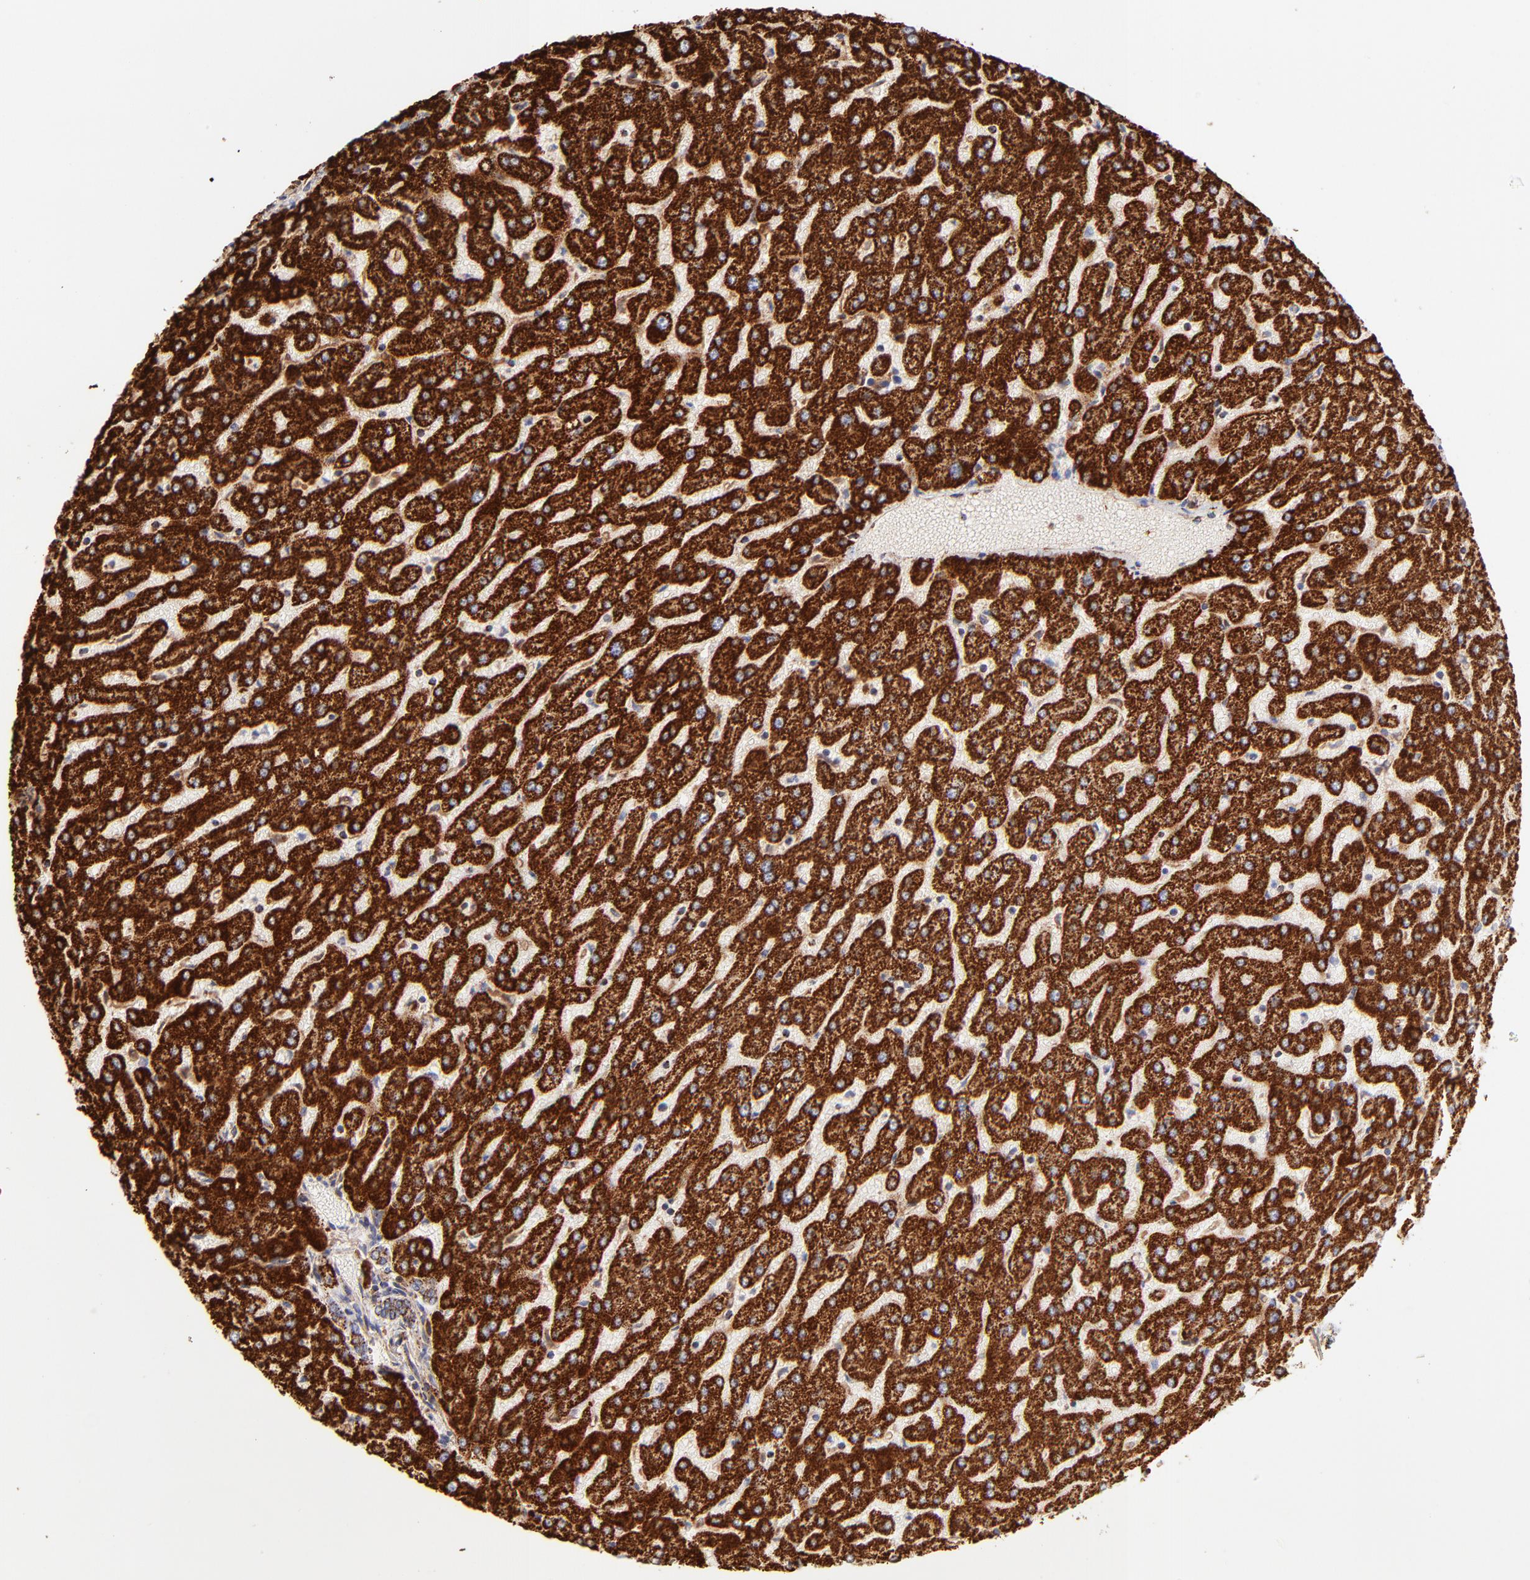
{"staining": {"intensity": "moderate", "quantity": "25%-75%", "location": "cytoplasmic/membranous"}, "tissue": "liver", "cell_type": "Cholangiocytes", "image_type": "normal", "snomed": [{"axis": "morphology", "description": "Normal tissue, NOS"}, {"axis": "morphology", "description": "Fibrosis, NOS"}, {"axis": "topography", "description": "Liver"}], "caption": "Approximately 25%-75% of cholangiocytes in benign human liver demonstrate moderate cytoplasmic/membranous protein positivity as visualized by brown immunohistochemical staining.", "gene": "ECH1", "patient": {"sex": "female", "age": 29}}